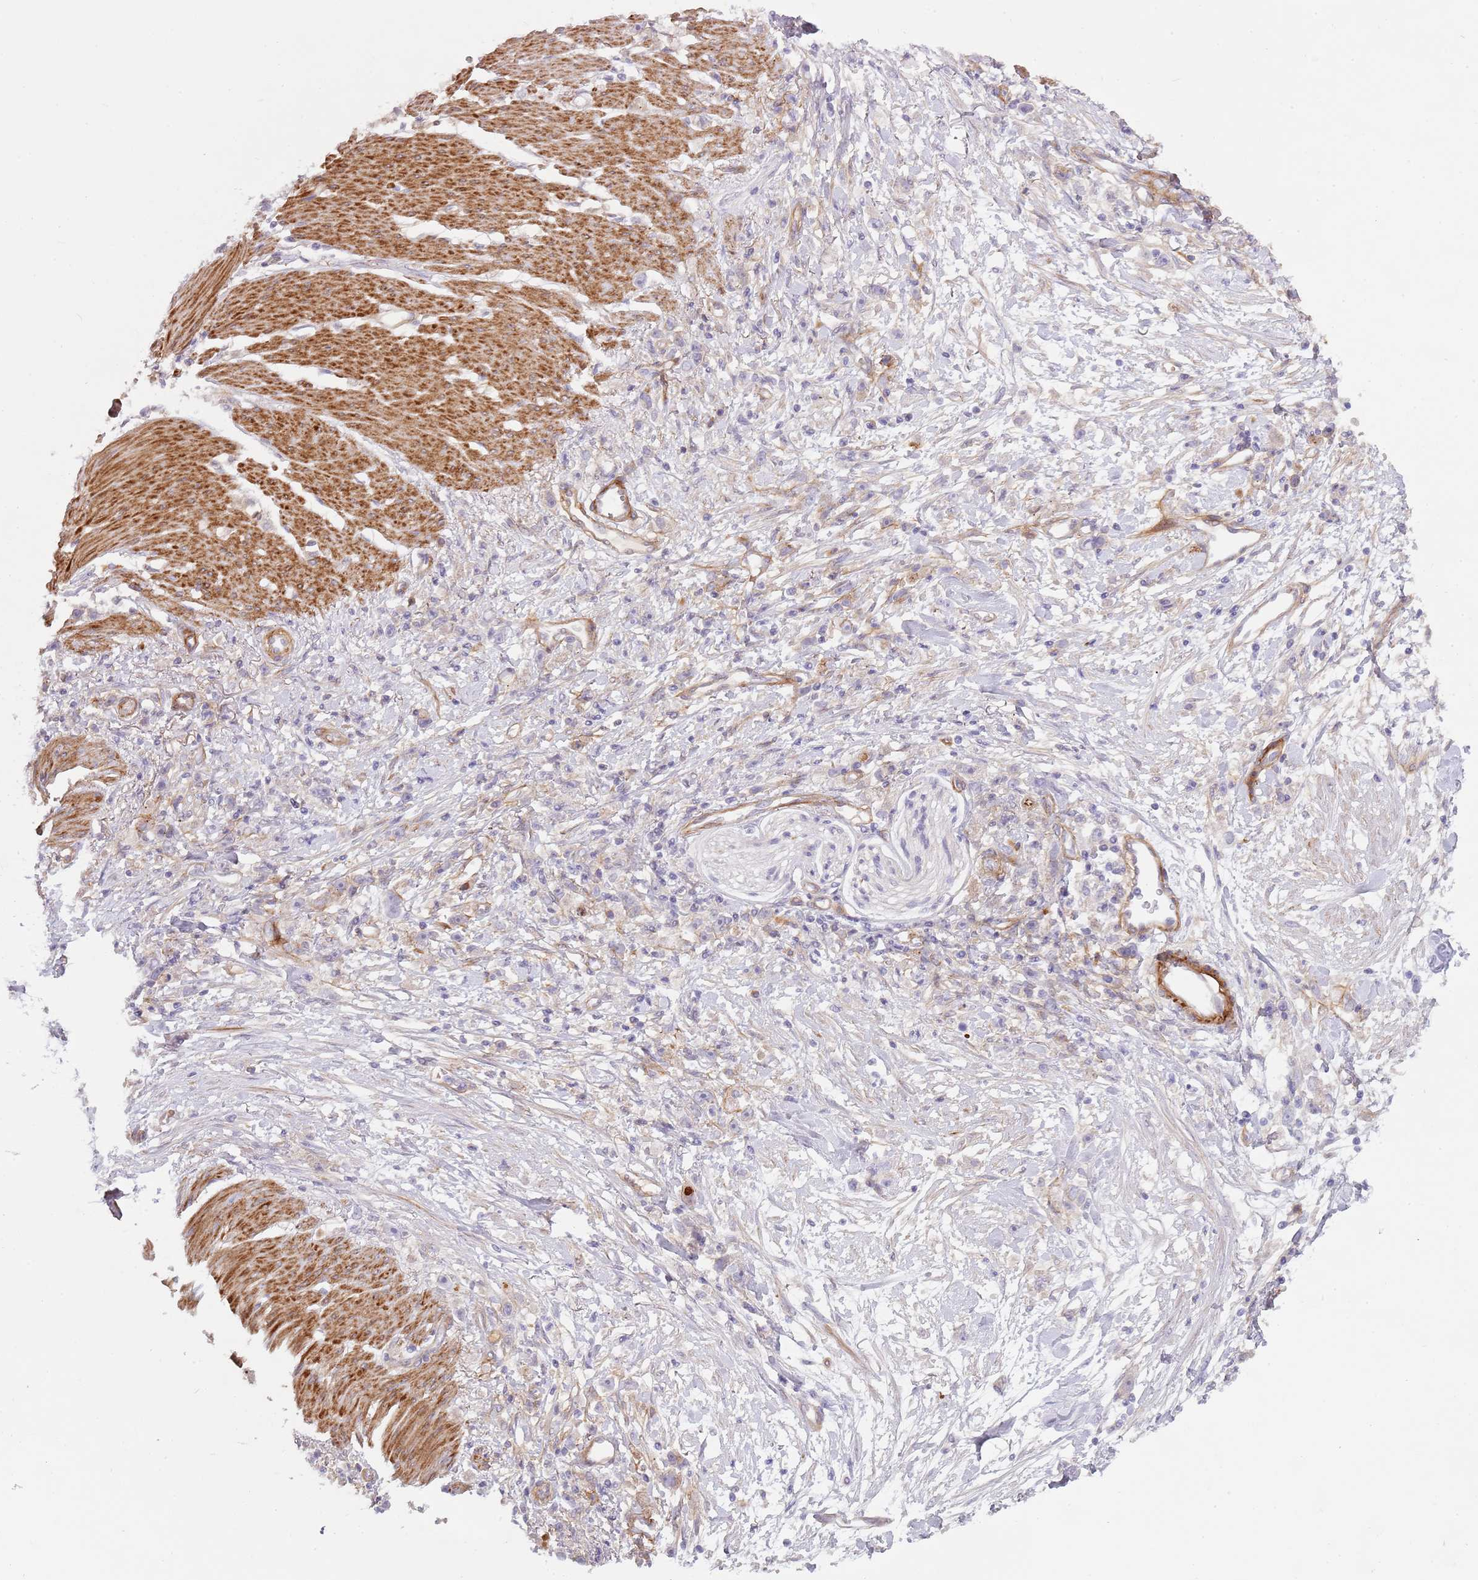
{"staining": {"intensity": "negative", "quantity": "none", "location": "none"}, "tissue": "stomach cancer", "cell_type": "Tumor cells", "image_type": "cancer", "snomed": [{"axis": "morphology", "description": "Adenocarcinoma, NOS"}, {"axis": "topography", "description": "Stomach"}], "caption": "DAB immunohistochemical staining of human stomach cancer reveals no significant positivity in tumor cells.", "gene": "TINAGL1", "patient": {"sex": "female", "age": 59}}